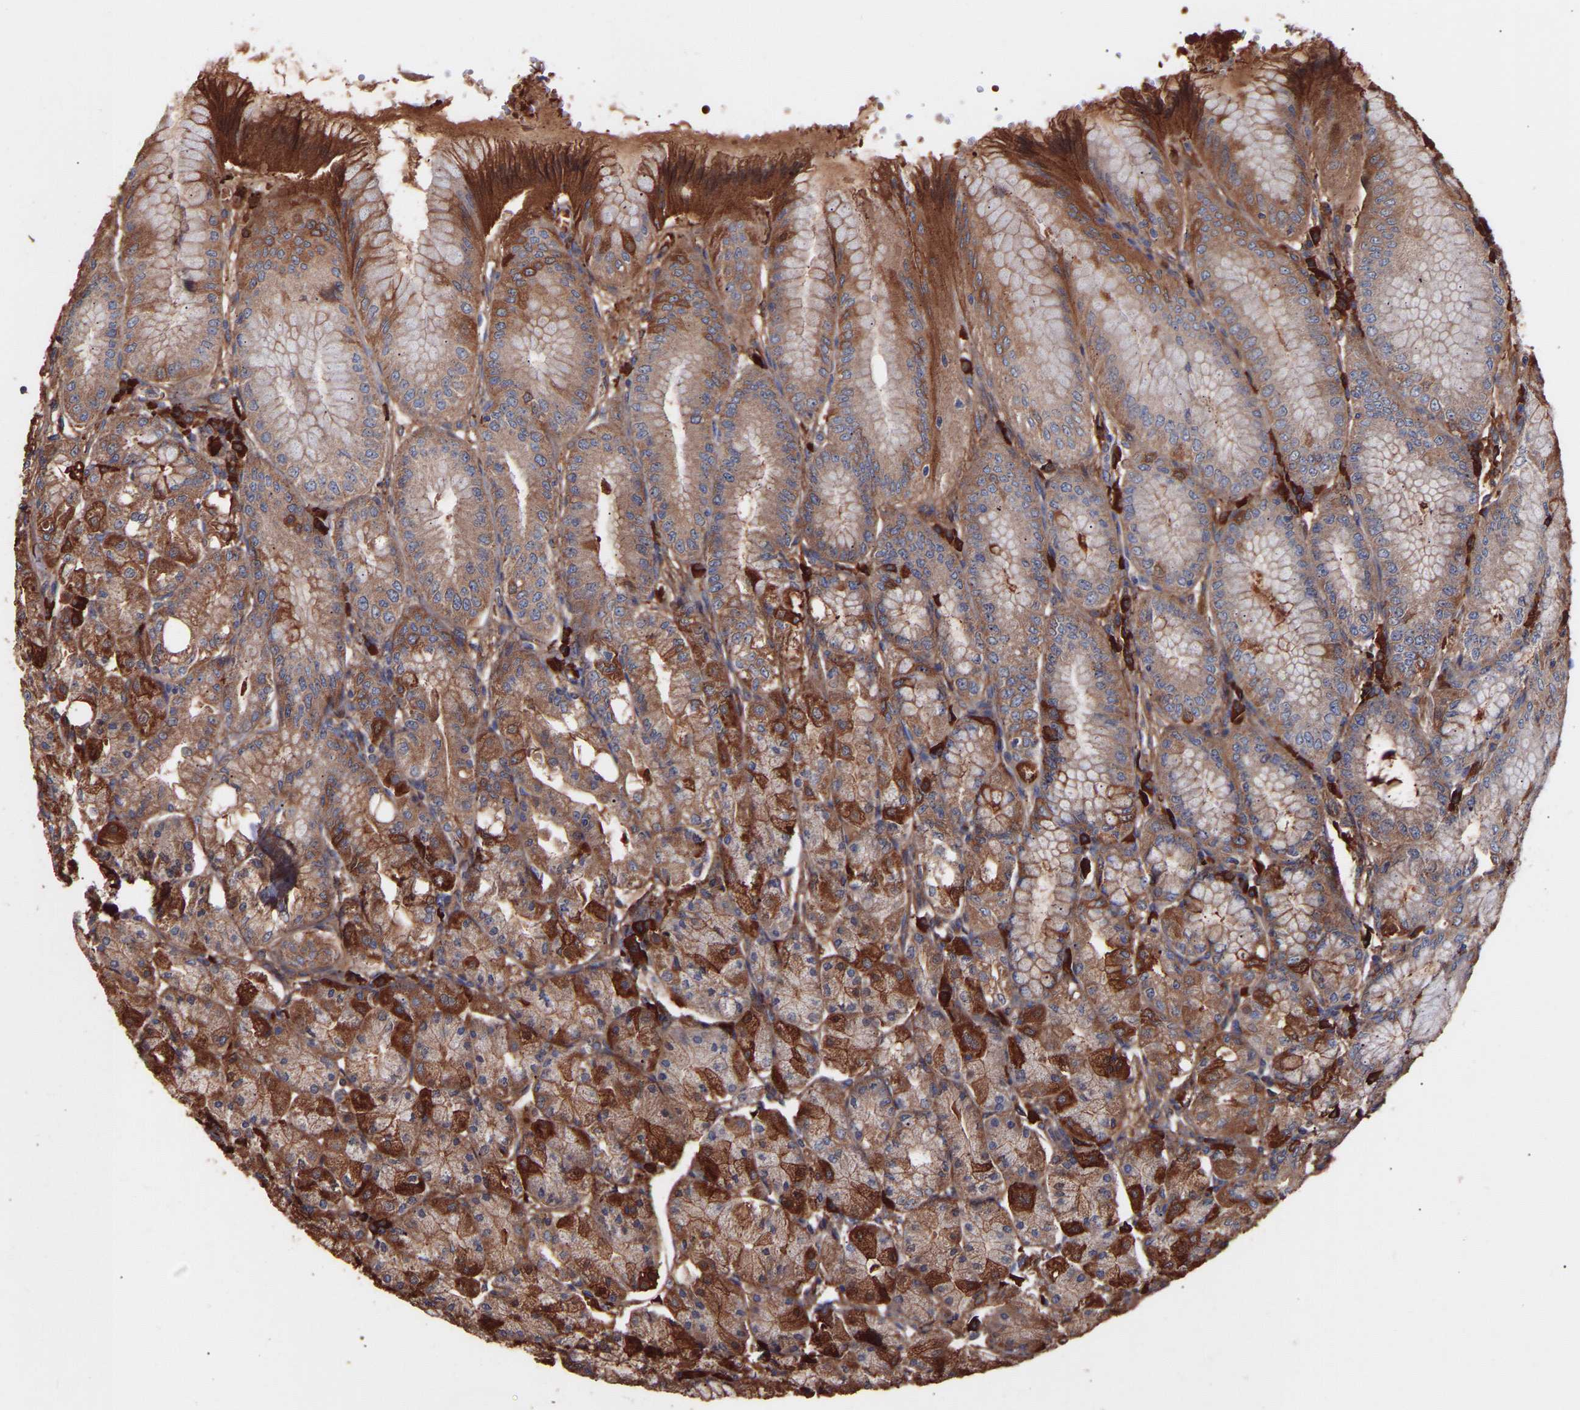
{"staining": {"intensity": "moderate", "quantity": ">75%", "location": "cytoplasmic/membranous"}, "tissue": "stomach", "cell_type": "Glandular cells", "image_type": "normal", "snomed": [{"axis": "morphology", "description": "Normal tissue, NOS"}, {"axis": "topography", "description": "Stomach, lower"}], "caption": "Immunohistochemical staining of unremarkable stomach demonstrates medium levels of moderate cytoplasmic/membranous staining in about >75% of glandular cells.", "gene": "TMEM268", "patient": {"sex": "male", "age": 71}}